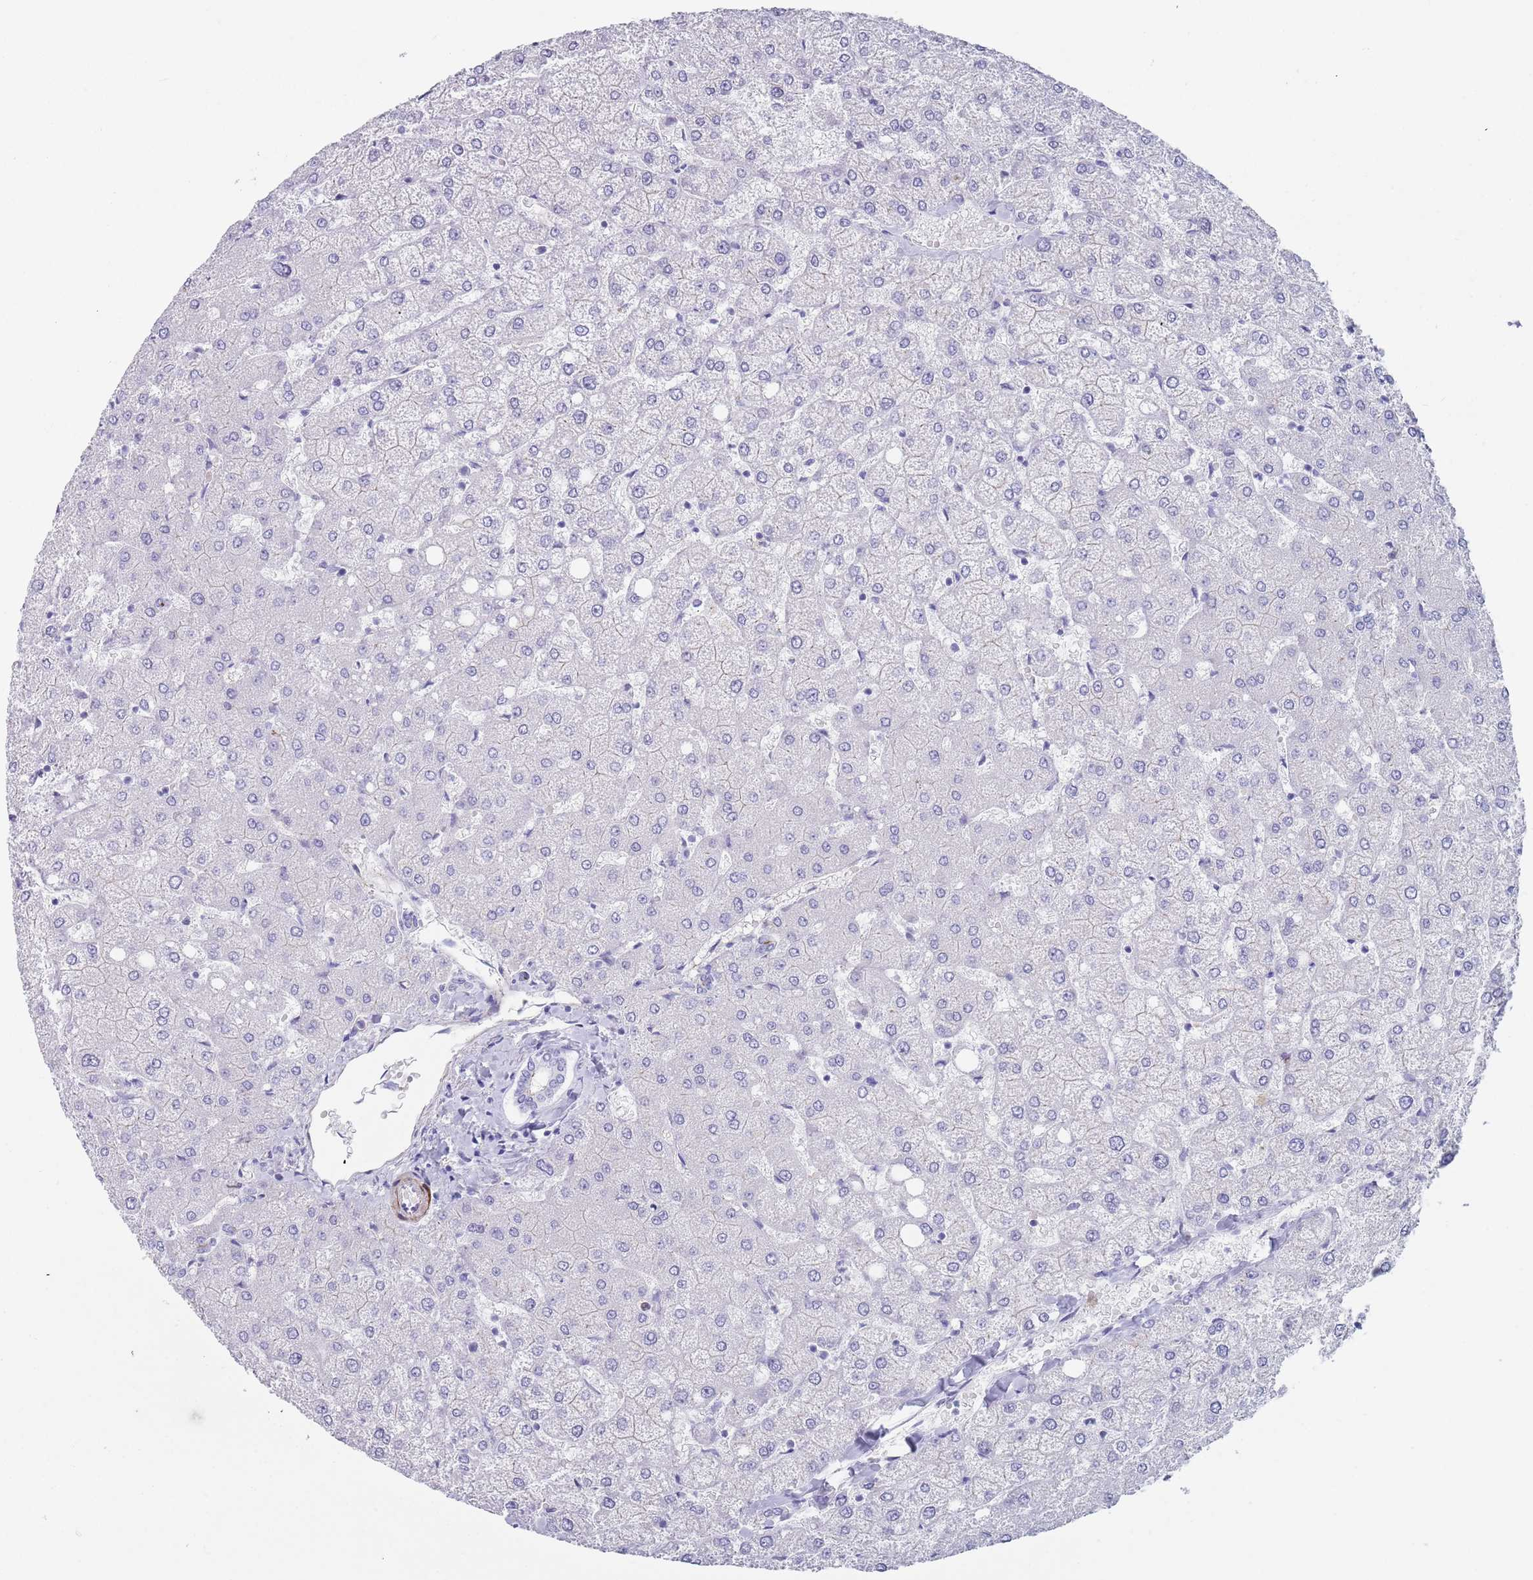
{"staining": {"intensity": "negative", "quantity": "none", "location": "none"}, "tissue": "liver", "cell_type": "Cholangiocytes", "image_type": "normal", "snomed": [{"axis": "morphology", "description": "Normal tissue, NOS"}, {"axis": "topography", "description": "Liver"}], "caption": "IHC of benign human liver exhibits no staining in cholangiocytes.", "gene": "OR5A2", "patient": {"sex": "female", "age": 54}}